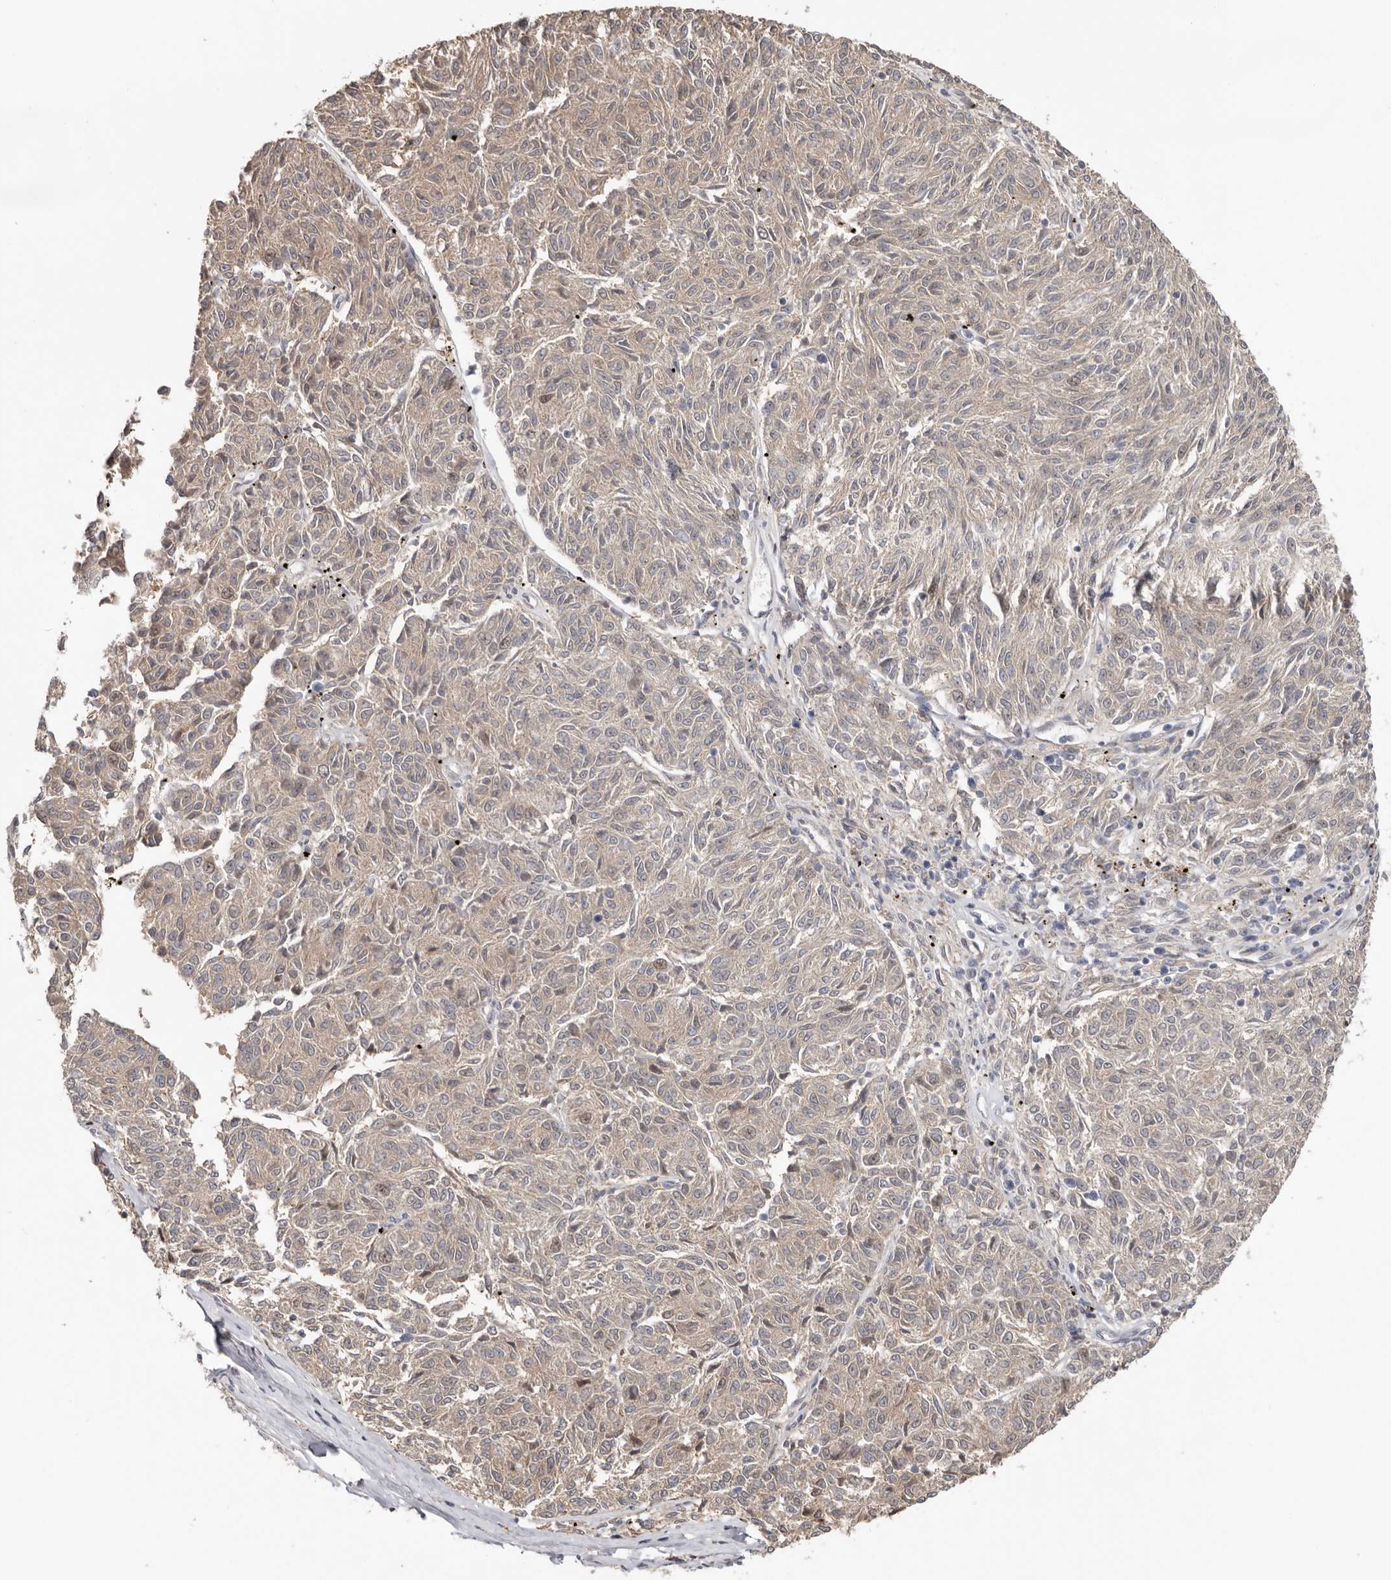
{"staining": {"intensity": "negative", "quantity": "none", "location": "none"}, "tissue": "melanoma", "cell_type": "Tumor cells", "image_type": "cancer", "snomed": [{"axis": "morphology", "description": "Malignant melanoma, NOS"}, {"axis": "topography", "description": "Skin"}], "caption": "Tumor cells are negative for protein expression in human malignant melanoma.", "gene": "MSRB2", "patient": {"sex": "female", "age": 72}}